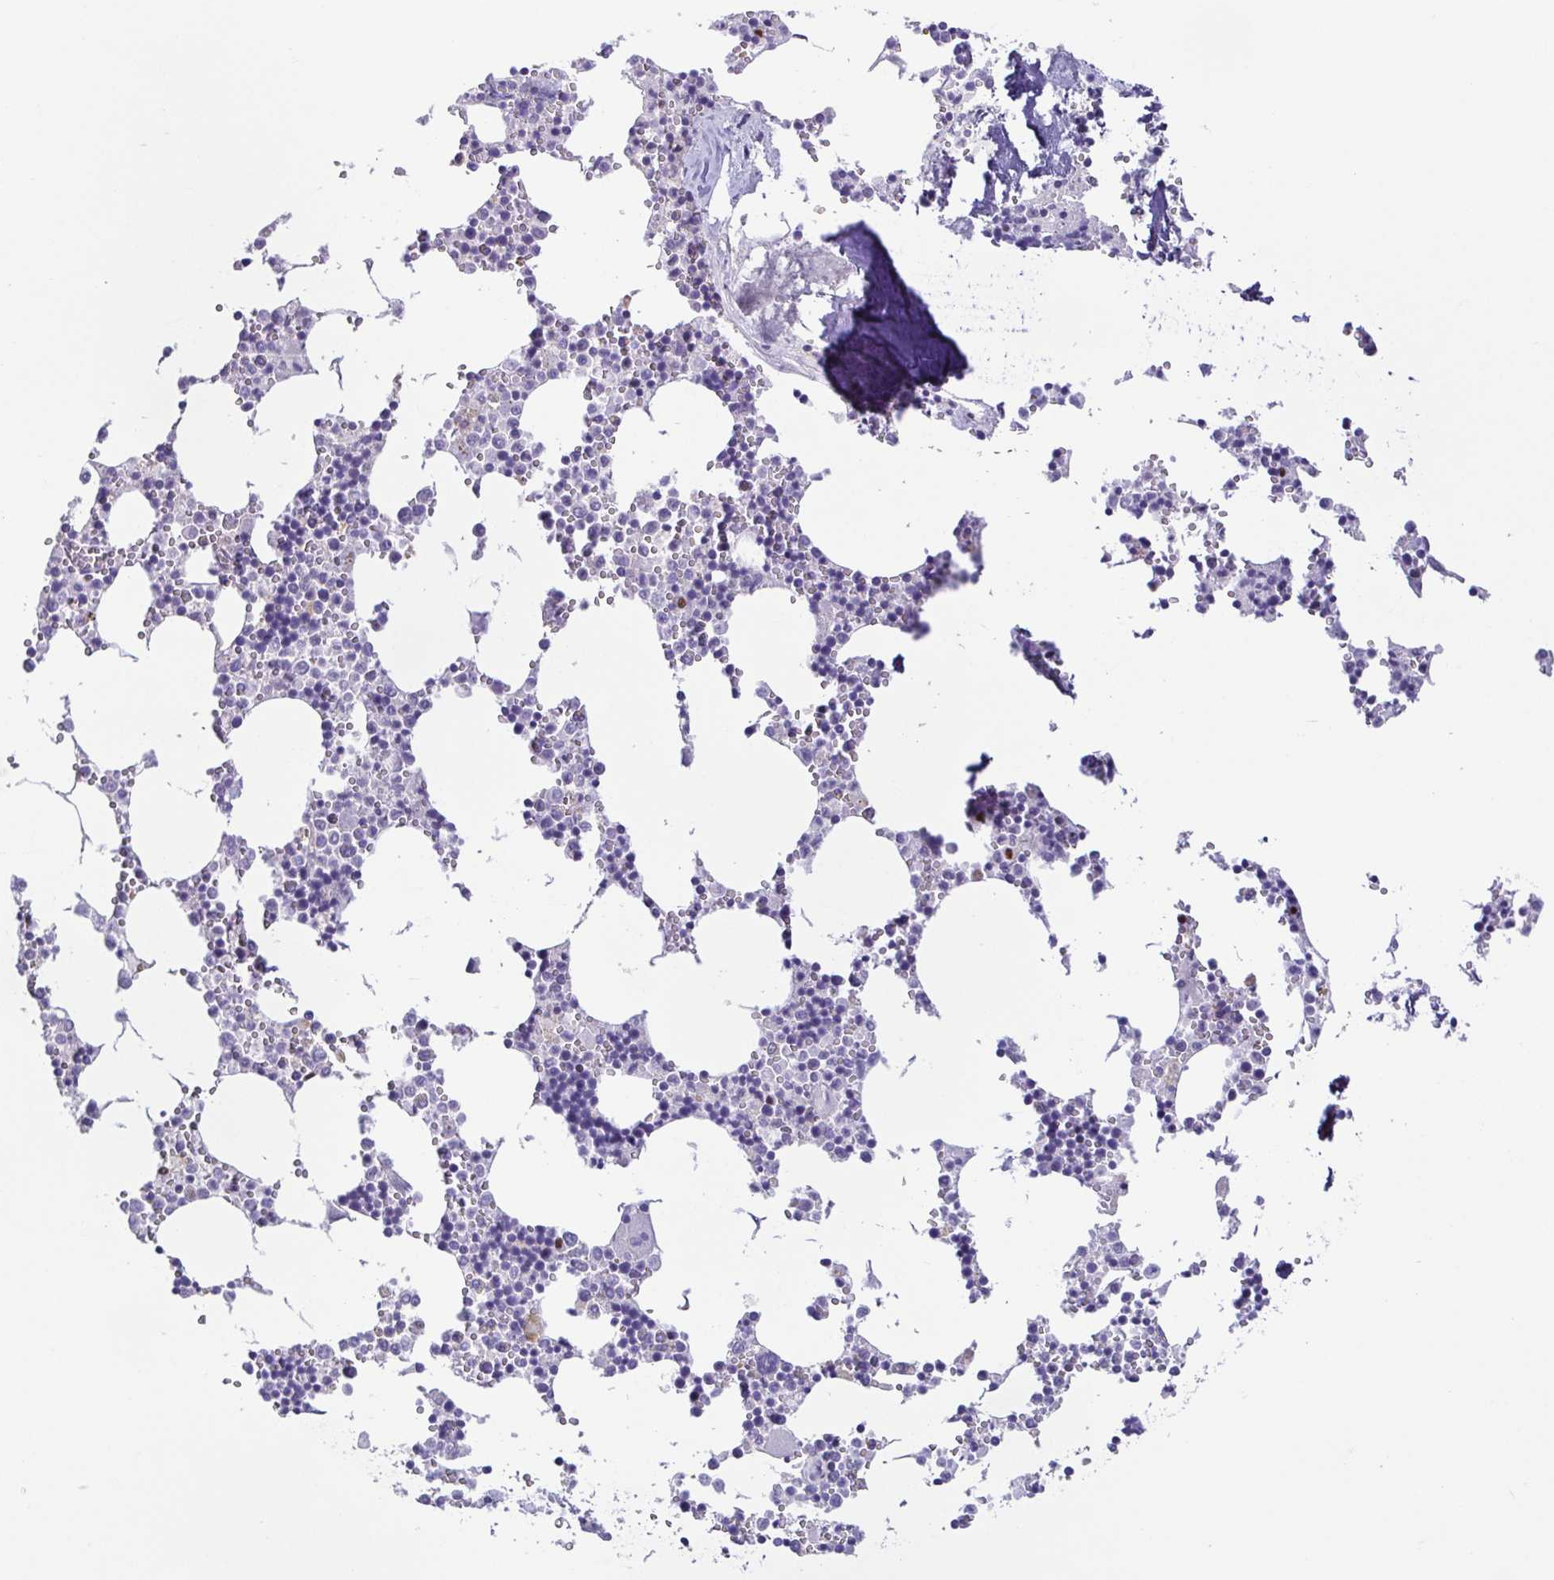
{"staining": {"intensity": "negative", "quantity": "none", "location": "none"}, "tissue": "bone marrow", "cell_type": "Hematopoietic cells", "image_type": "normal", "snomed": [{"axis": "morphology", "description": "Normal tissue, NOS"}, {"axis": "topography", "description": "Bone marrow"}], "caption": "The immunohistochemistry image has no significant staining in hematopoietic cells of bone marrow. The staining is performed using DAB (3,3'-diaminobenzidine) brown chromogen with nuclei counter-stained in using hematoxylin.", "gene": "UBE2Q1", "patient": {"sex": "male", "age": 54}}